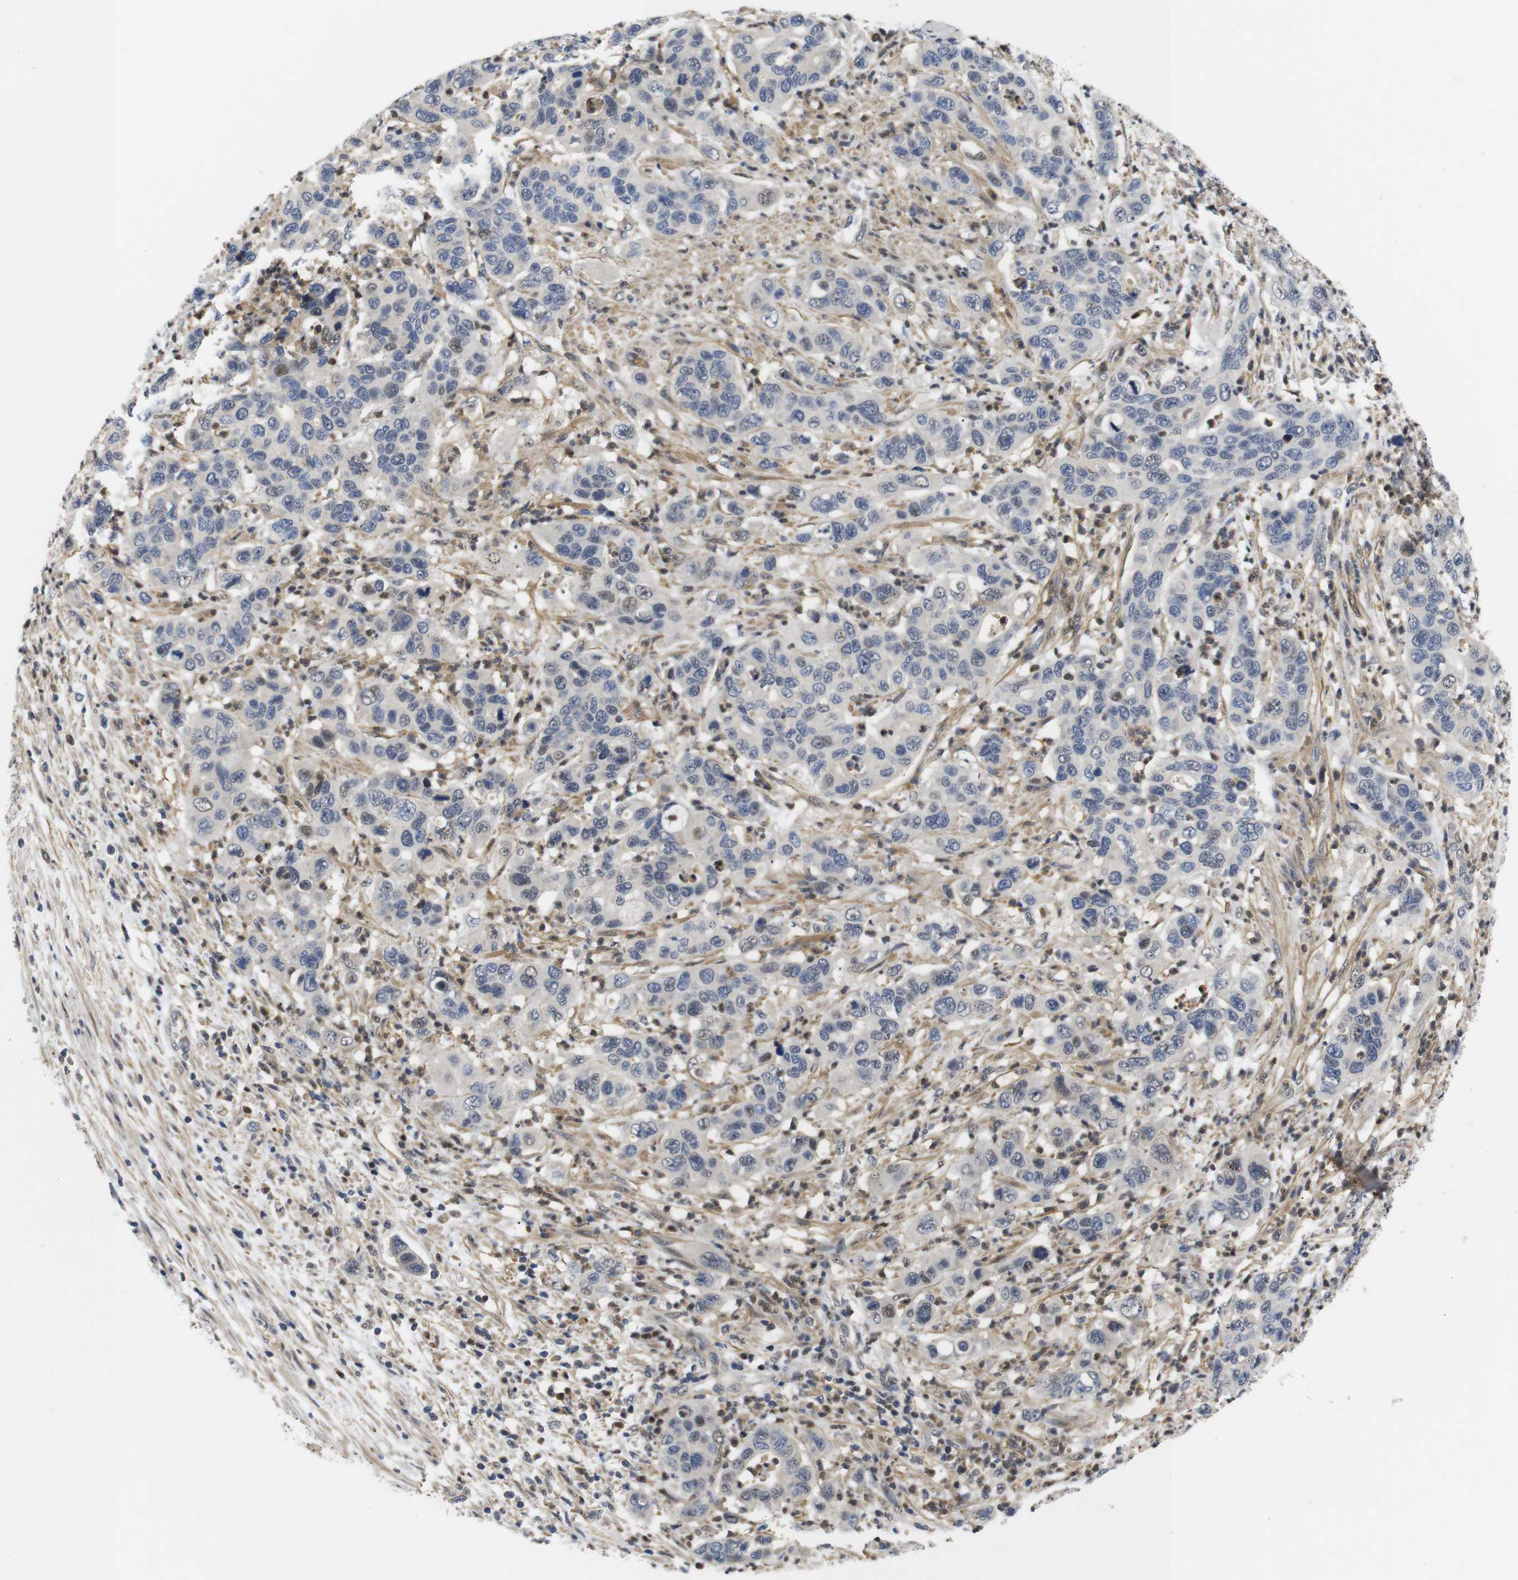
{"staining": {"intensity": "weak", "quantity": "<25%", "location": "nuclear"}, "tissue": "pancreatic cancer", "cell_type": "Tumor cells", "image_type": "cancer", "snomed": [{"axis": "morphology", "description": "Adenocarcinoma, NOS"}, {"axis": "topography", "description": "Pancreas"}], "caption": "Tumor cells are negative for brown protein staining in pancreatic adenocarcinoma. The staining is performed using DAB brown chromogen with nuclei counter-stained in using hematoxylin.", "gene": "FNTA", "patient": {"sex": "female", "age": 71}}